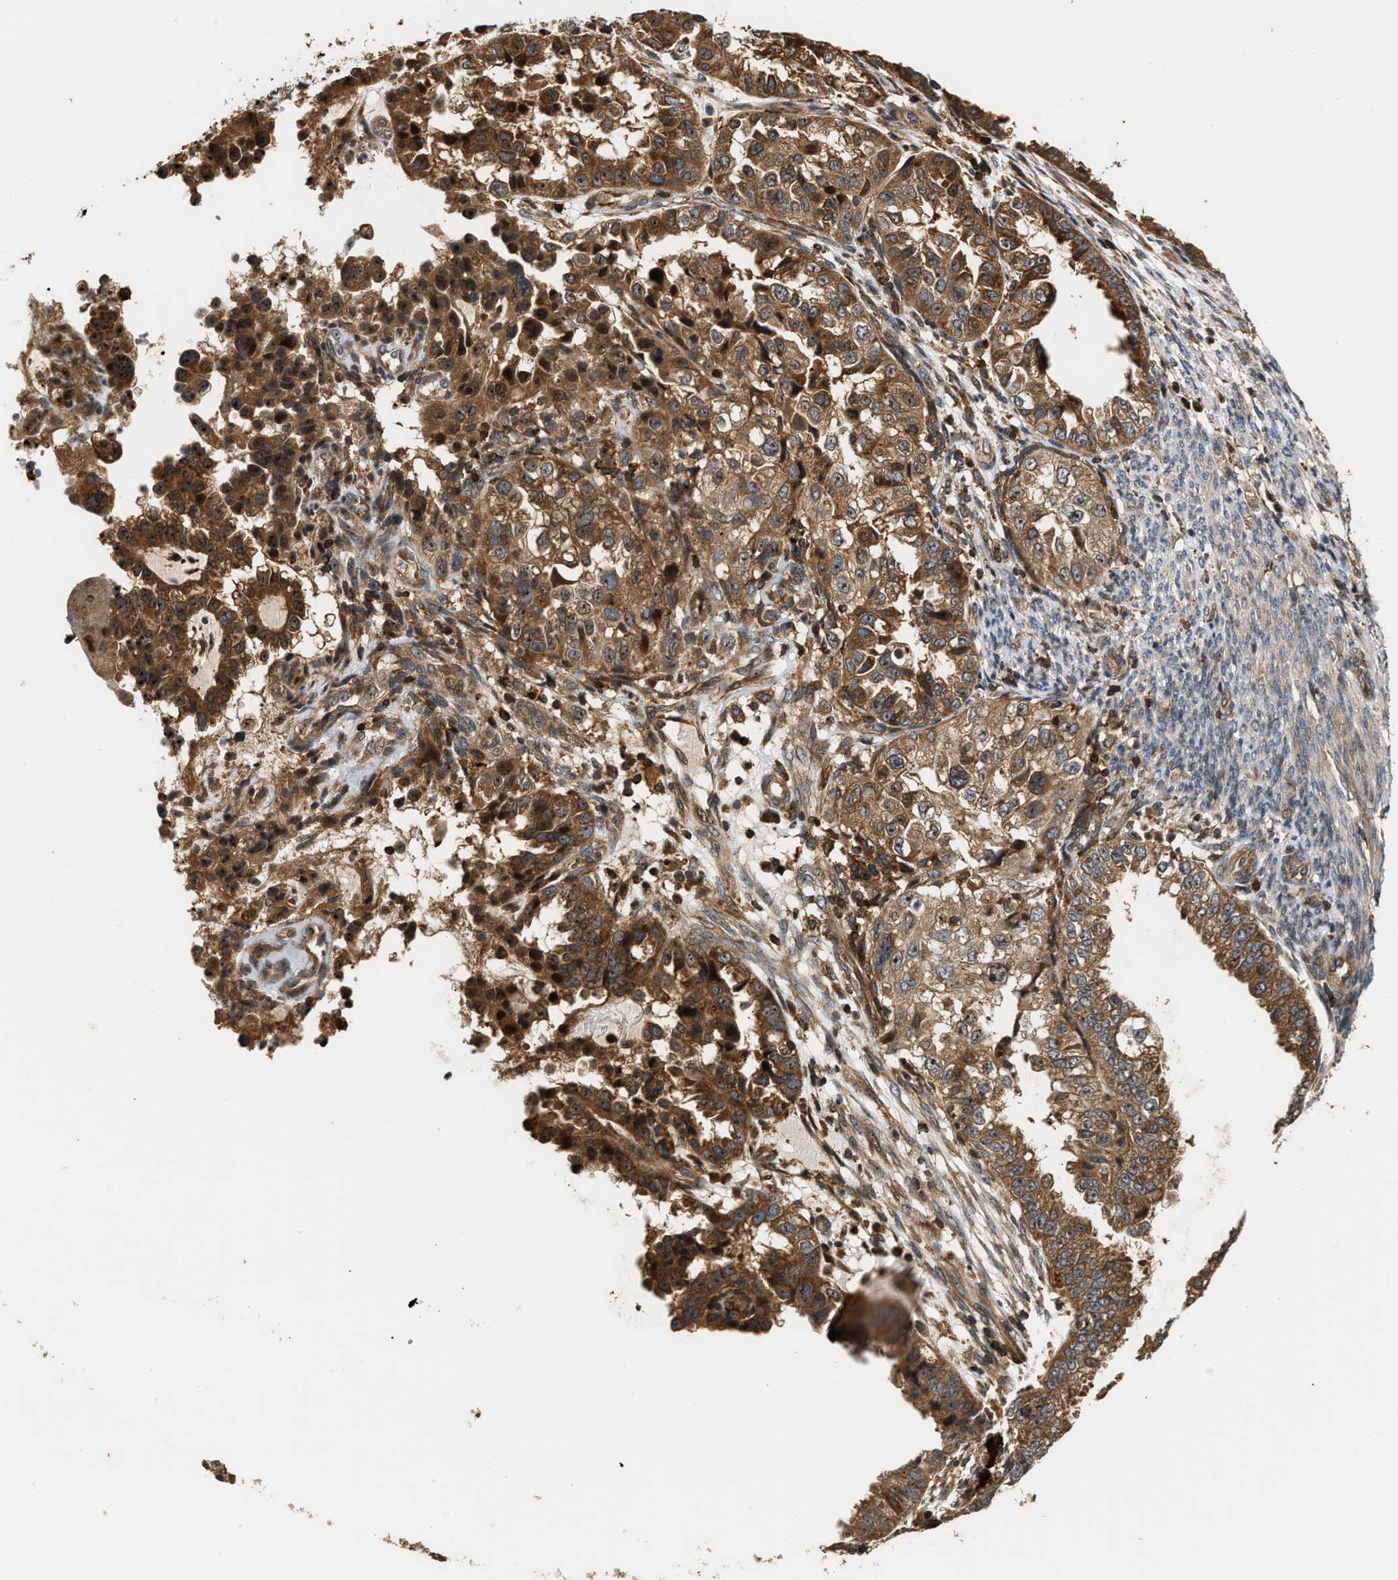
{"staining": {"intensity": "strong", "quantity": ">75%", "location": "cytoplasmic/membranous"}, "tissue": "endometrial cancer", "cell_type": "Tumor cells", "image_type": "cancer", "snomed": [{"axis": "morphology", "description": "Adenocarcinoma, NOS"}, {"axis": "topography", "description": "Endometrium"}], "caption": "High-magnification brightfield microscopy of endometrial cancer stained with DAB (3,3'-diaminobenzidine) (brown) and counterstained with hematoxylin (blue). tumor cells exhibit strong cytoplasmic/membranous expression is appreciated in about>75% of cells.", "gene": "SNX5", "patient": {"sex": "female", "age": 85}}